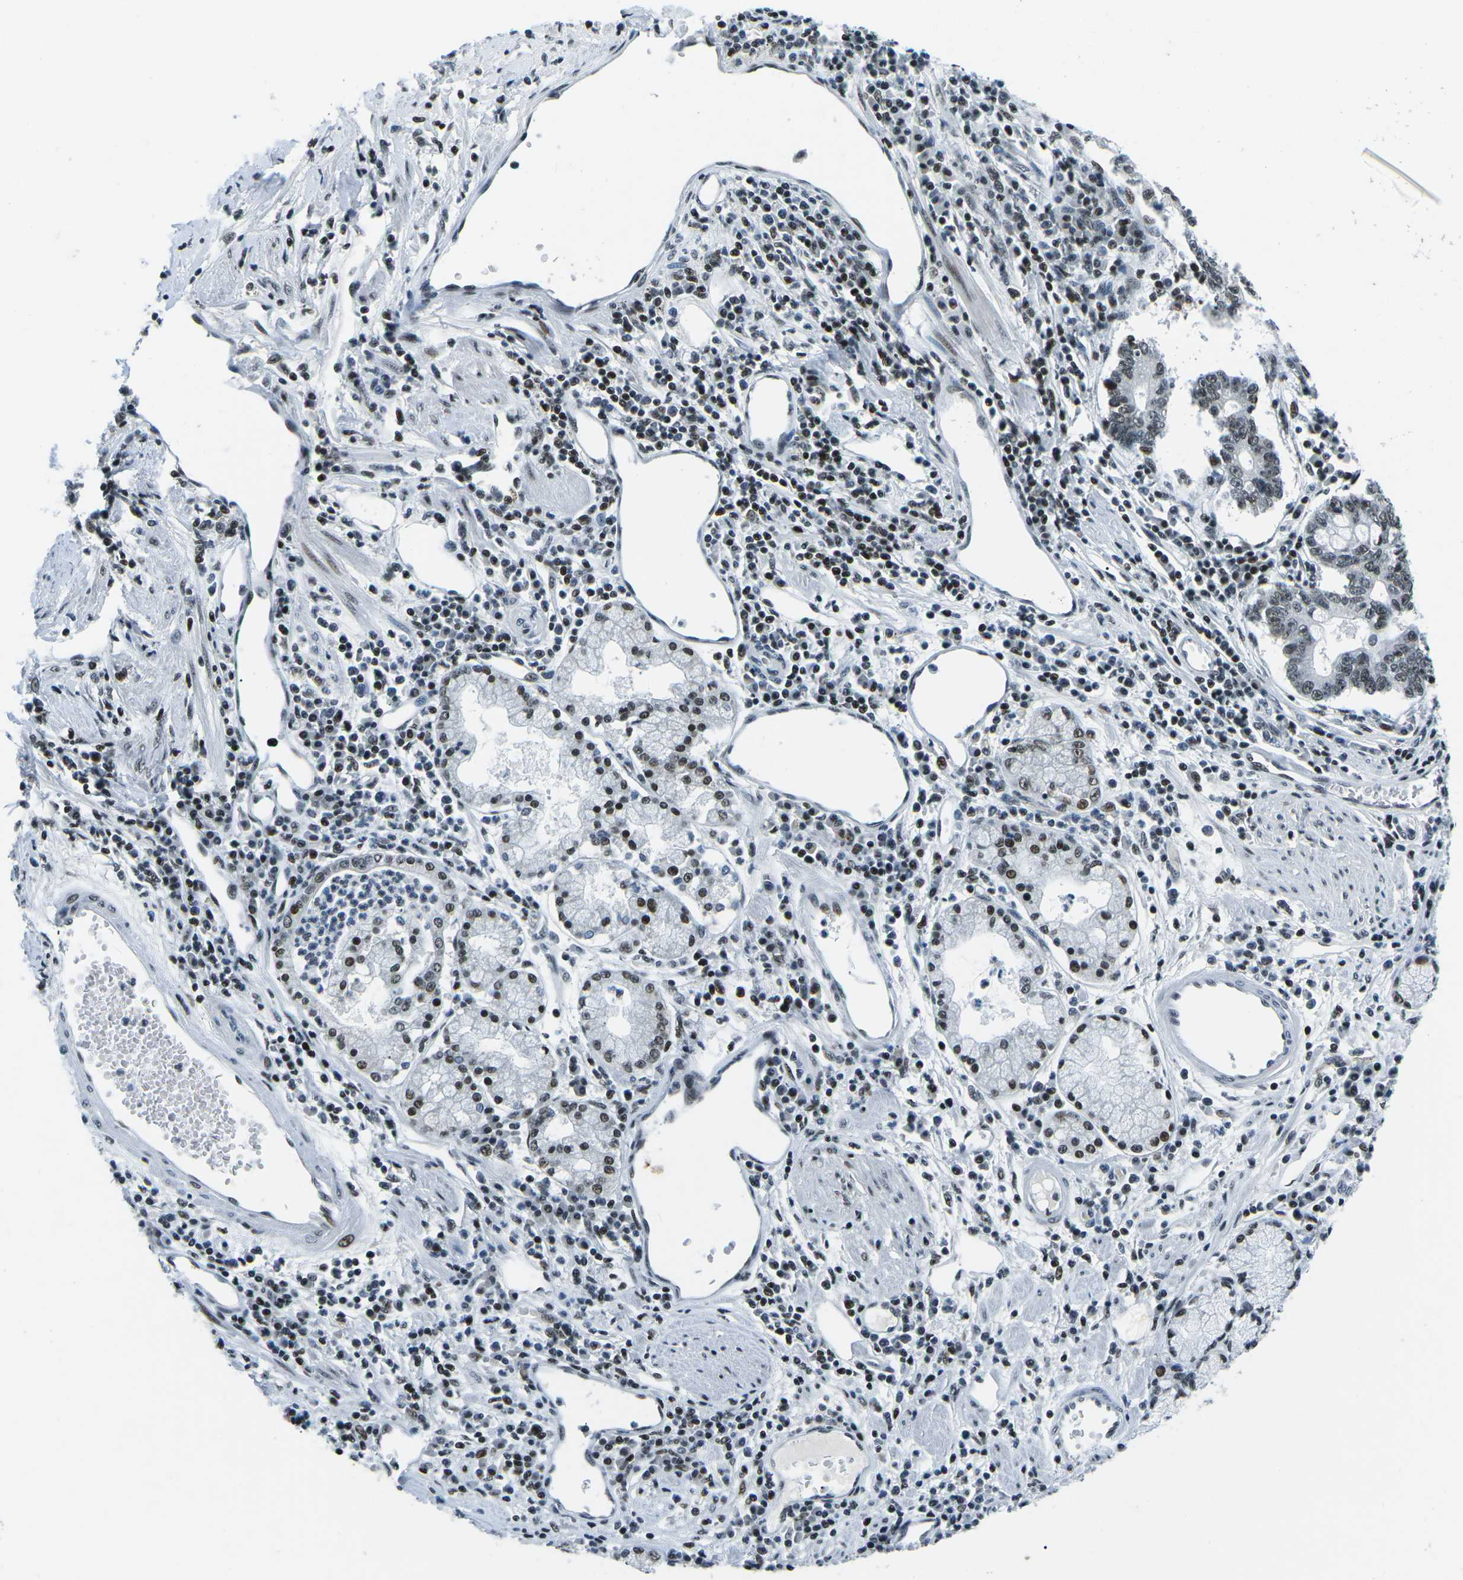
{"staining": {"intensity": "moderate", "quantity": ">75%", "location": "nuclear"}, "tissue": "stomach cancer", "cell_type": "Tumor cells", "image_type": "cancer", "snomed": [{"axis": "morphology", "description": "Adenocarcinoma, NOS"}, {"axis": "topography", "description": "Stomach"}], "caption": "Immunohistochemistry of human adenocarcinoma (stomach) displays medium levels of moderate nuclear staining in approximately >75% of tumor cells. (DAB IHC, brown staining for protein, blue staining for nuclei).", "gene": "RBL2", "patient": {"sex": "male", "age": 59}}